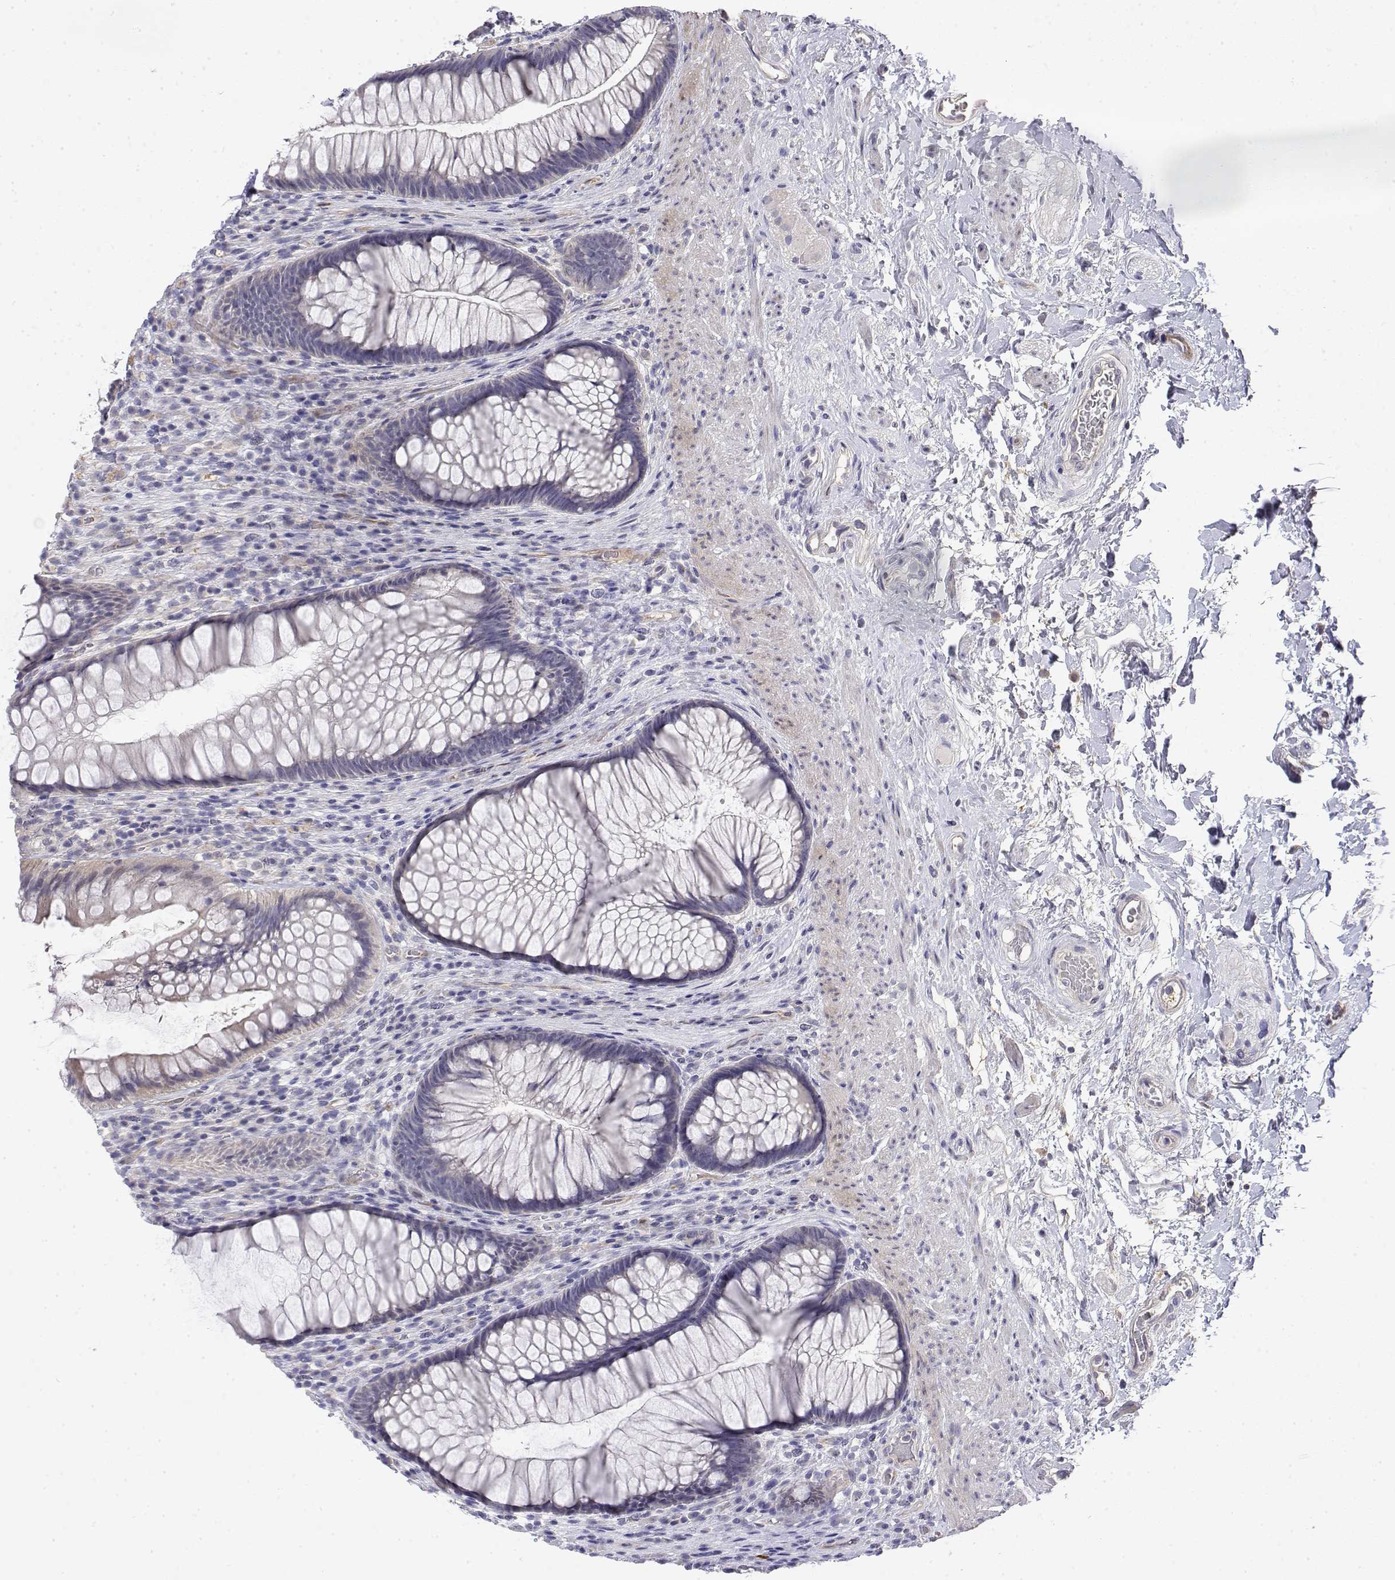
{"staining": {"intensity": "negative", "quantity": "none", "location": "none"}, "tissue": "rectum", "cell_type": "Glandular cells", "image_type": "normal", "snomed": [{"axis": "morphology", "description": "Normal tissue, NOS"}, {"axis": "topography", "description": "Smooth muscle"}, {"axis": "topography", "description": "Rectum"}], "caption": "Immunohistochemistry (IHC) image of normal rectum: human rectum stained with DAB (3,3'-diaminobenzidine) displays no significant protein positivity in glandular cells.", "gene": "GGACT", "patient": {"sex": "male", "age": 53}}